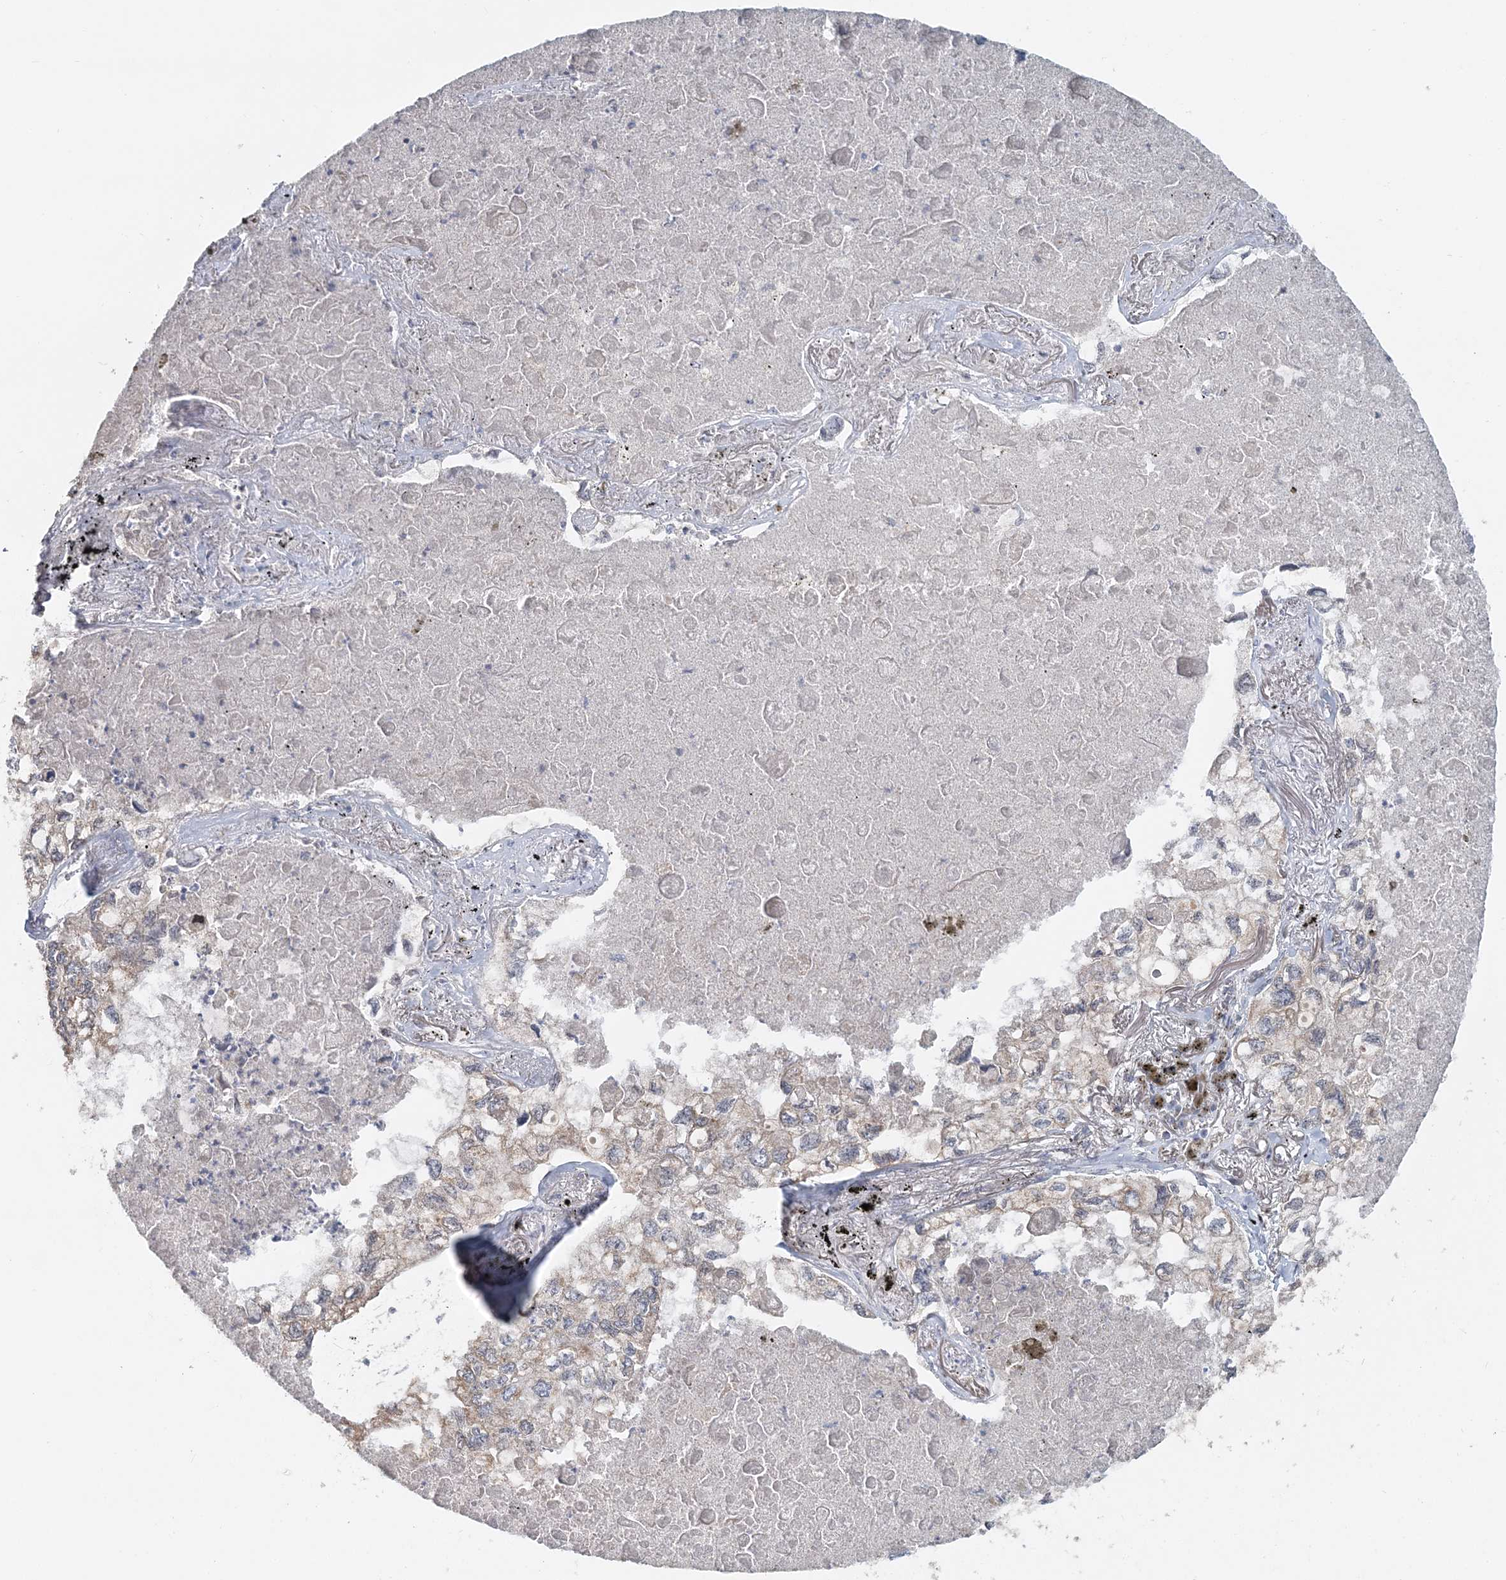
{"staining": {"intensity": "negative", "quantity": "none", "location": "none"}, "tissue": "lung cancer", "cell_type": "Tumor cells", "image_type": "cancer", "snomed": [{"axis": "morphology", "description": "Adenocarcinoma, NOS"}, {"axis": "topography", "description": "Lung"}], "caption": "High magnification brightfield microscopy of lung cancer (adenocarcinoma) stained with DAB (3,3'-diaminobenzidine) (brown) and counterstained with hematoxylin (blue): tumor cells show no significant positivity.", "gene": "FBXO38", "patient": {"sex": "male", "age": 65}}